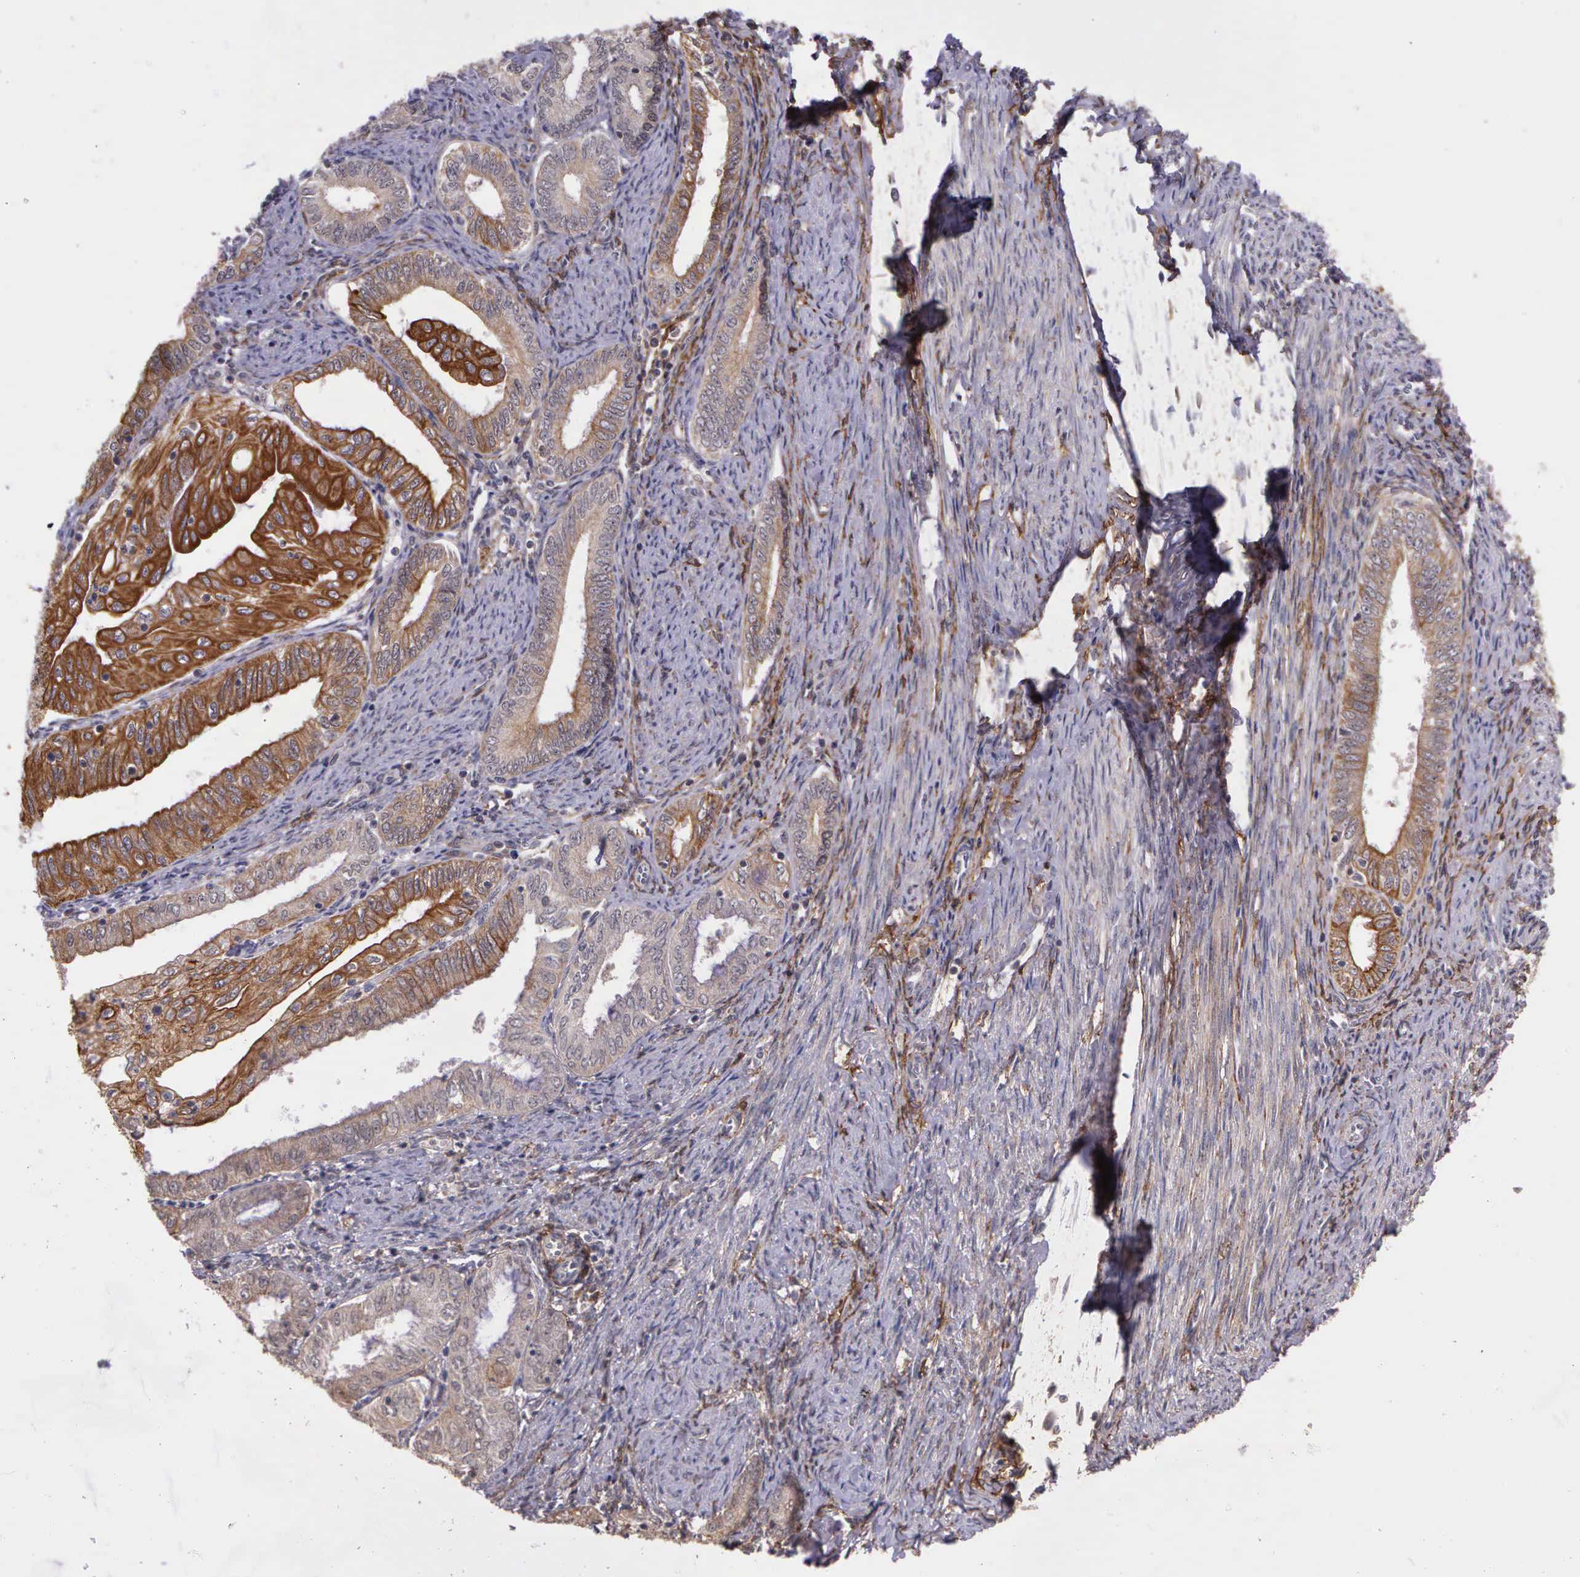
{"staining": {"intensity": "strong", "quantity": ">75%", "location": "cytoplasmic/membranous"}, "tissue": "endometrial cancer", "cell_type": "Tumor cells", "image_type": "cancer", "snomed": [{"axis": "morphology", "description": "Adenocarcinoma, NOS"}, {"axis": "topography", "description": "Endometrium"}], "caption": "Endometrial cancer stained for a protein displays strong cytoplasmic/membranous positivity in tumor cells.", "gene": "PRICKLE3", "patient": {"sex": "female", "age": 55}}